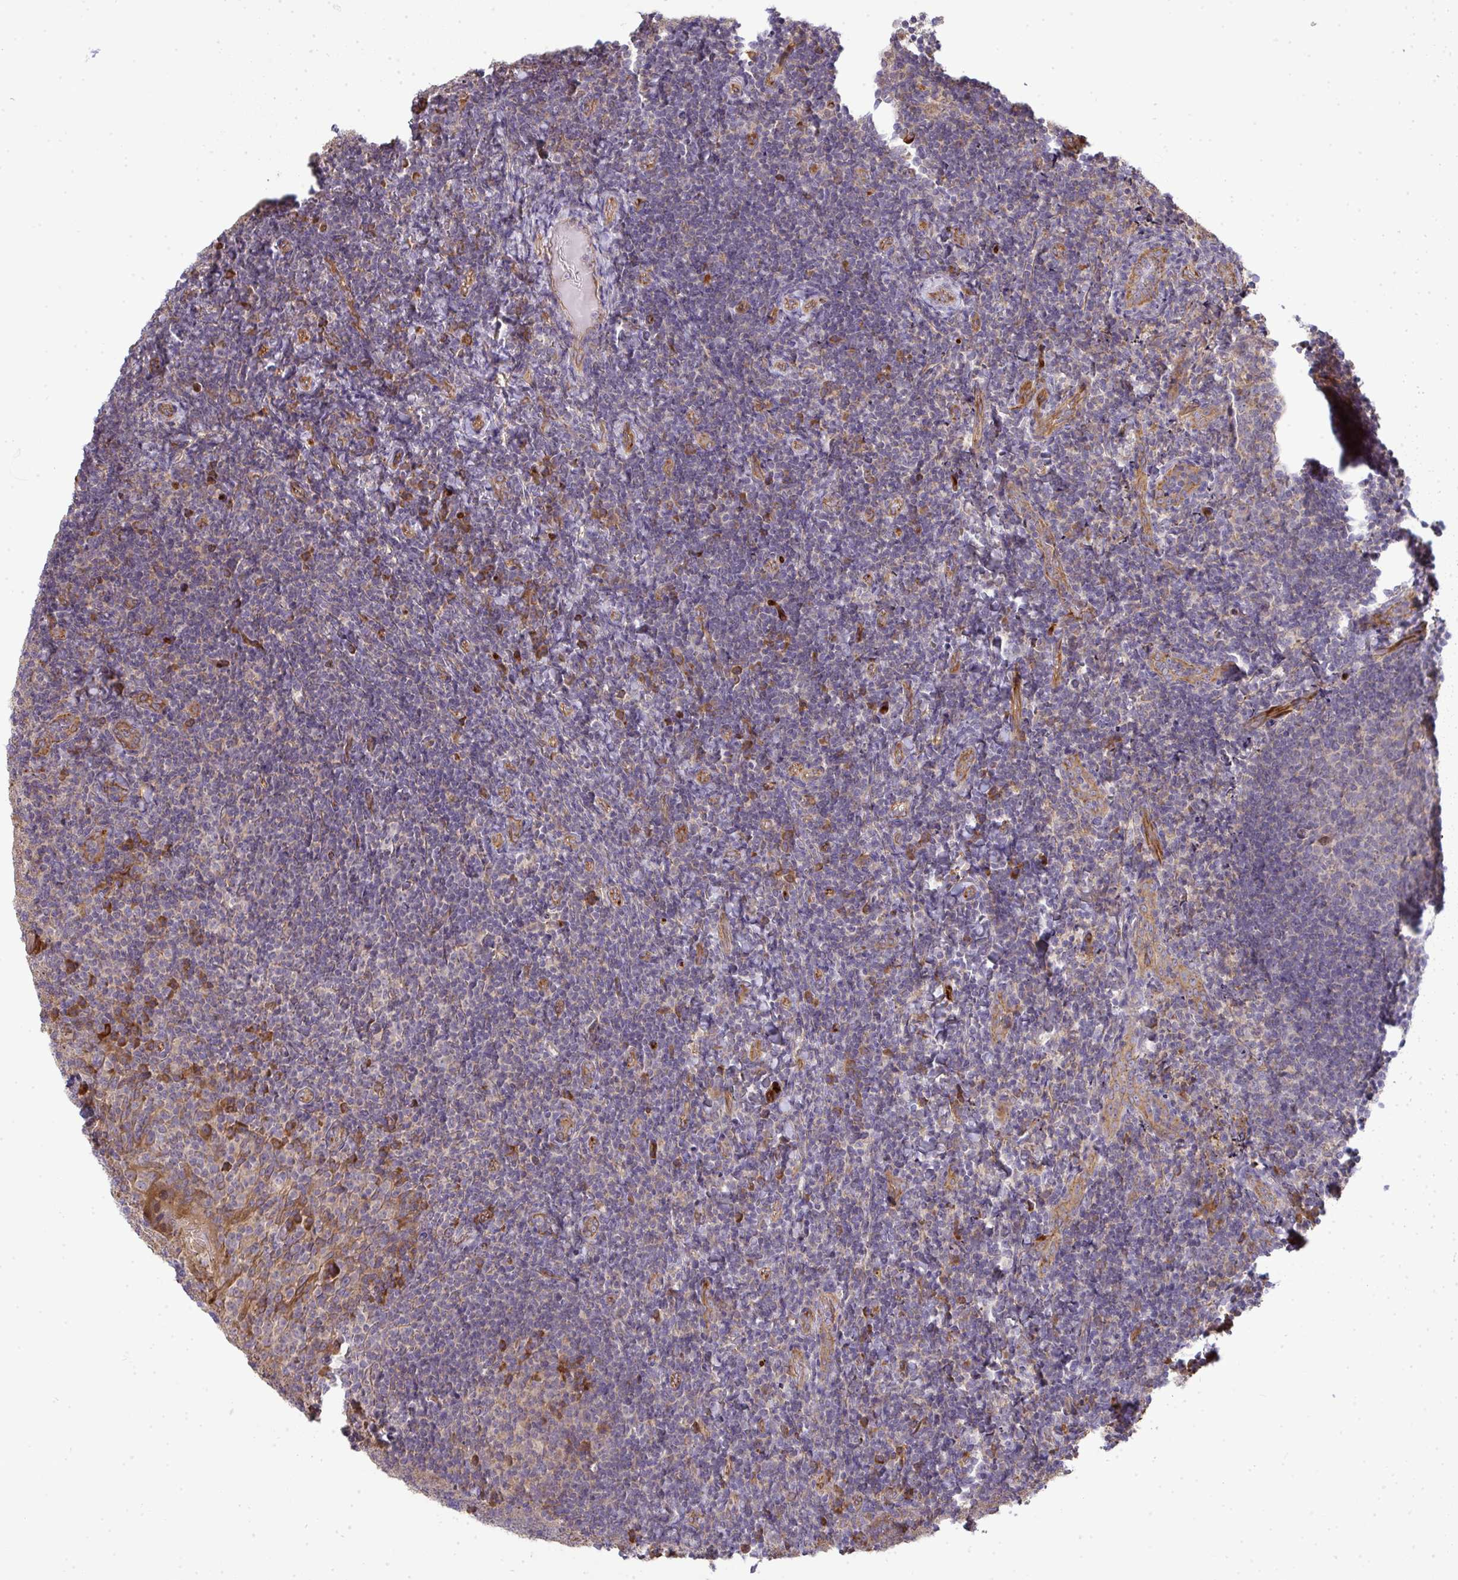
{"staining": {"intensity": "moderate", "quantity": "<25%", "location": "cytoplasmic/membranous"}, "tissue": "tonsil", "cell_type": "Germinal center cells", "image_type": "normal", "snomed": [{"axis": "morphology", "description": "Normal tissue, NOS"}, {"axis": "topography", "description": "Tonsil"}], "caption": "IHC photomicrograph of unremarkable tonsil stained for a protein (brown), which demonstrates low levels of moderate cytoplasmic/membranous positivity in approximately <25% of germinal center cells.", "gene": "B4GALT6", "patient": {"sex": "female", "age": 10}}